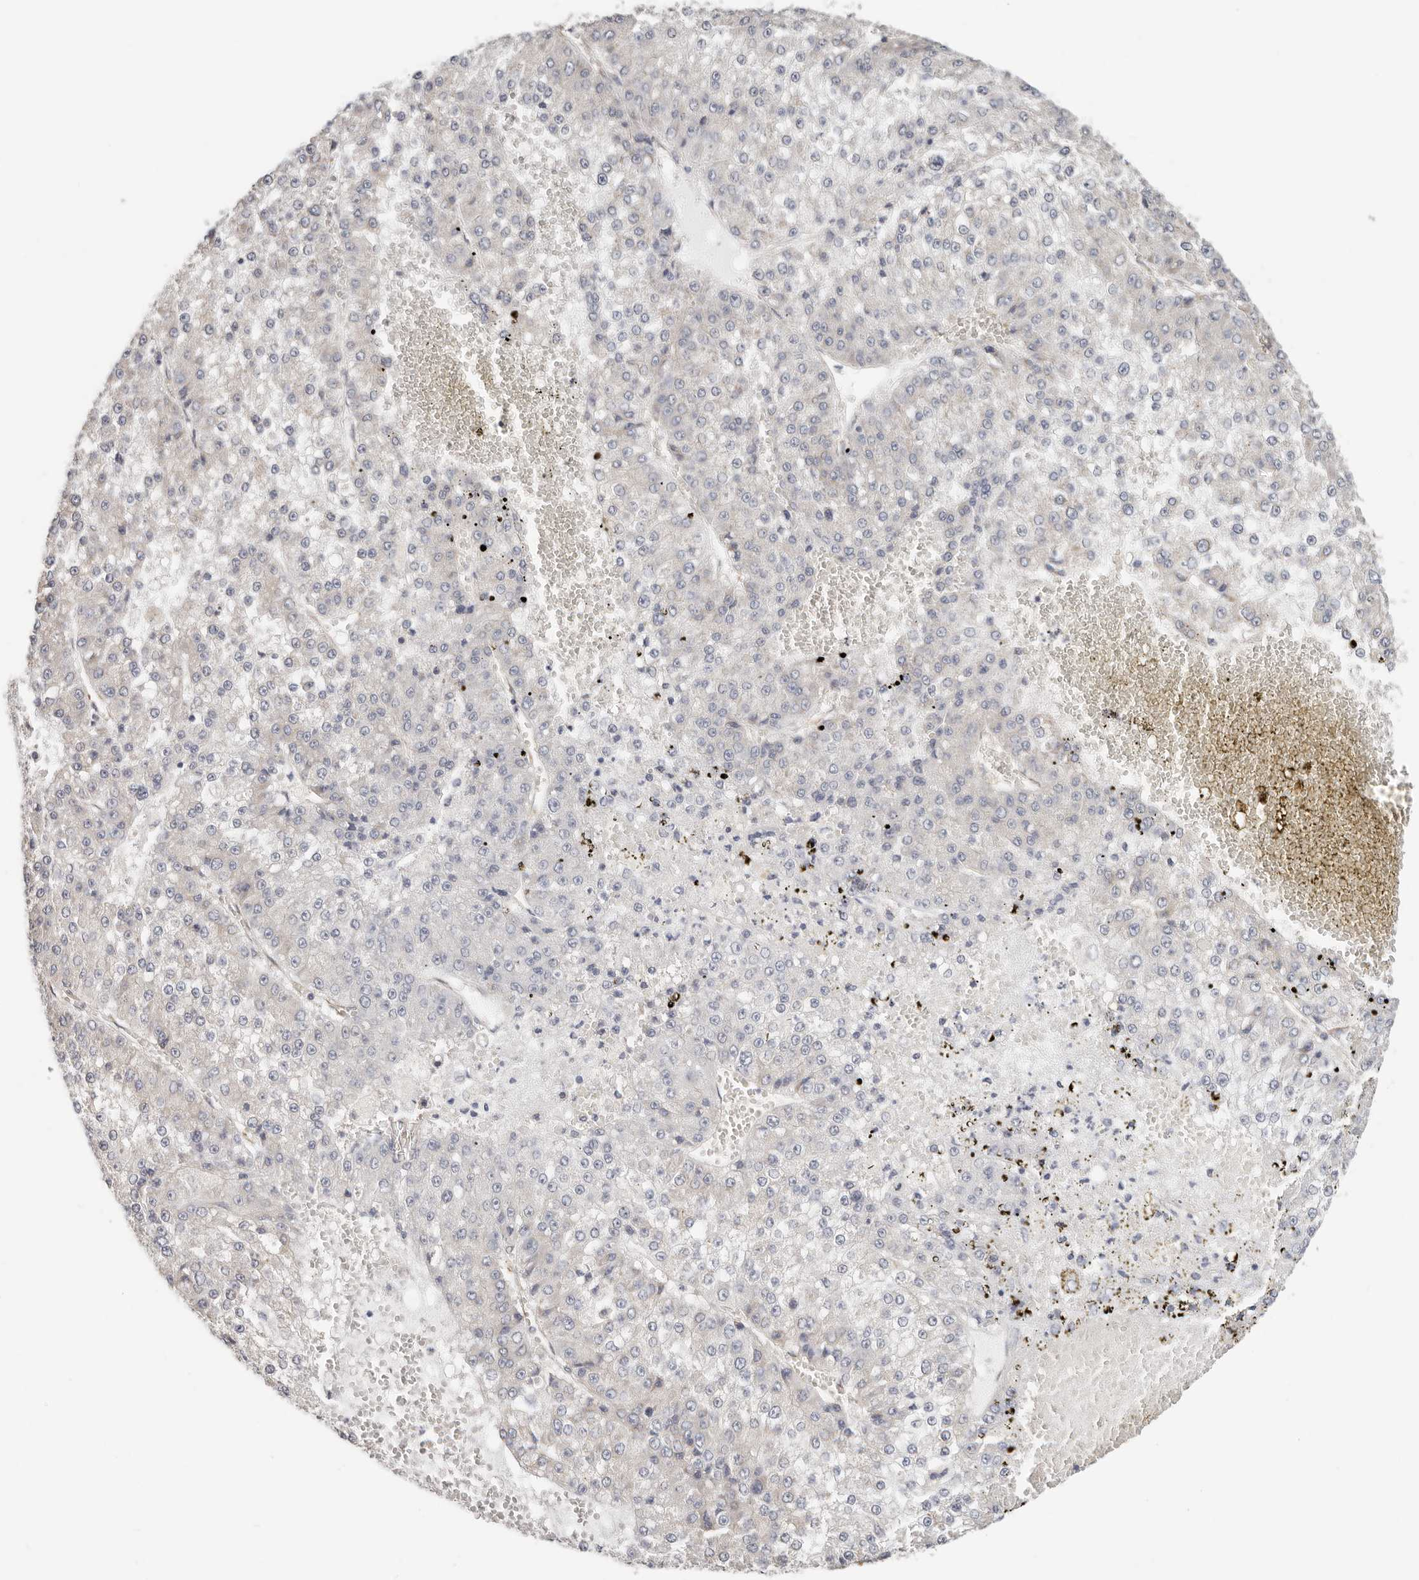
{"staining": {"intensity": "negative", "quantity": "none", "location": "none"}, "tissue": "liver cancer", "cell_type": "Tumor cells", "image_type": "cancer", "snomed": [{"axis": "morphology", "description": "Carcinoma, Hepatocellular, NOS"}, {"axis": "topography", "description": "Liver"}], "caption": "DAB immunohistochemical staining of human liver hepatocellular carcinoma exhibits no significant positivity in tumor cells.", "gene": "AFDN", "patient": {"sex": "female", "age": 73}}